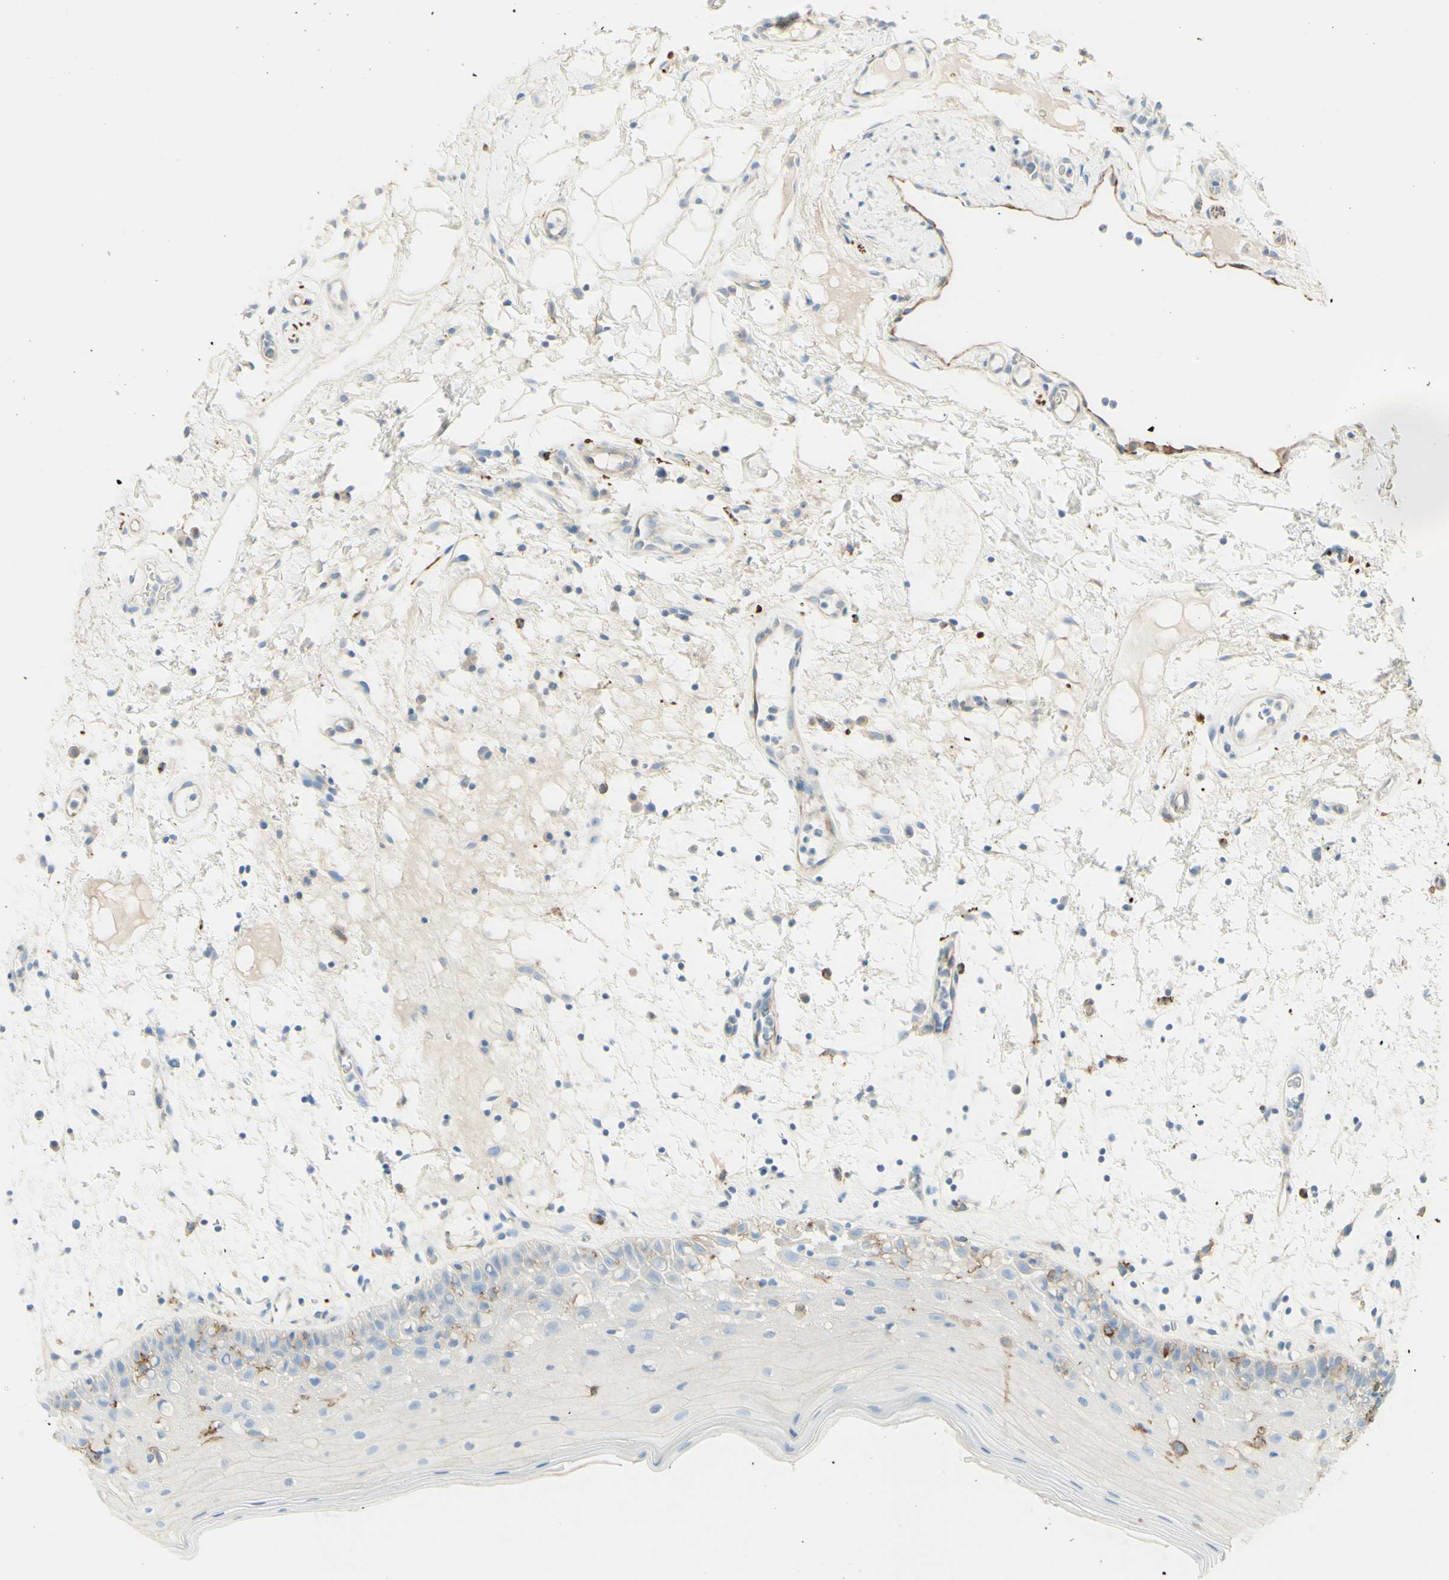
{"staining": {"intensity": "moderate", "quantity": "<25%", "location": "cytoplasmic/membranous"}, "tissue": "oral mucosa", "cell_type": "Squamous epithelial cells", "image_type": "normal", "snomed": [{"axis": "morphology", "description": "Normal tissue, NOS"}, {"axis": "morphology", "description": "Squamous cell carcinoma, NOS"}, {"axis": "topography", "description": "Skeletal muscle"}, {"axis": "topography", "description": "Oral tissue"}], "caption": "IHC staining of normal oral mucosa, which shows low levels of moderate cytoplasmic/membranous positivity in approximately <25% of squamous epithelial cells indicating moderate cytoplasmic/membranous protein positivity. The staining was performed using DAB (brown) for protein detection and nuclei were counterstained in hematoxylin (blue).", "gene": "ALCAM", "patient": {"sex": "male", "age": 71}}